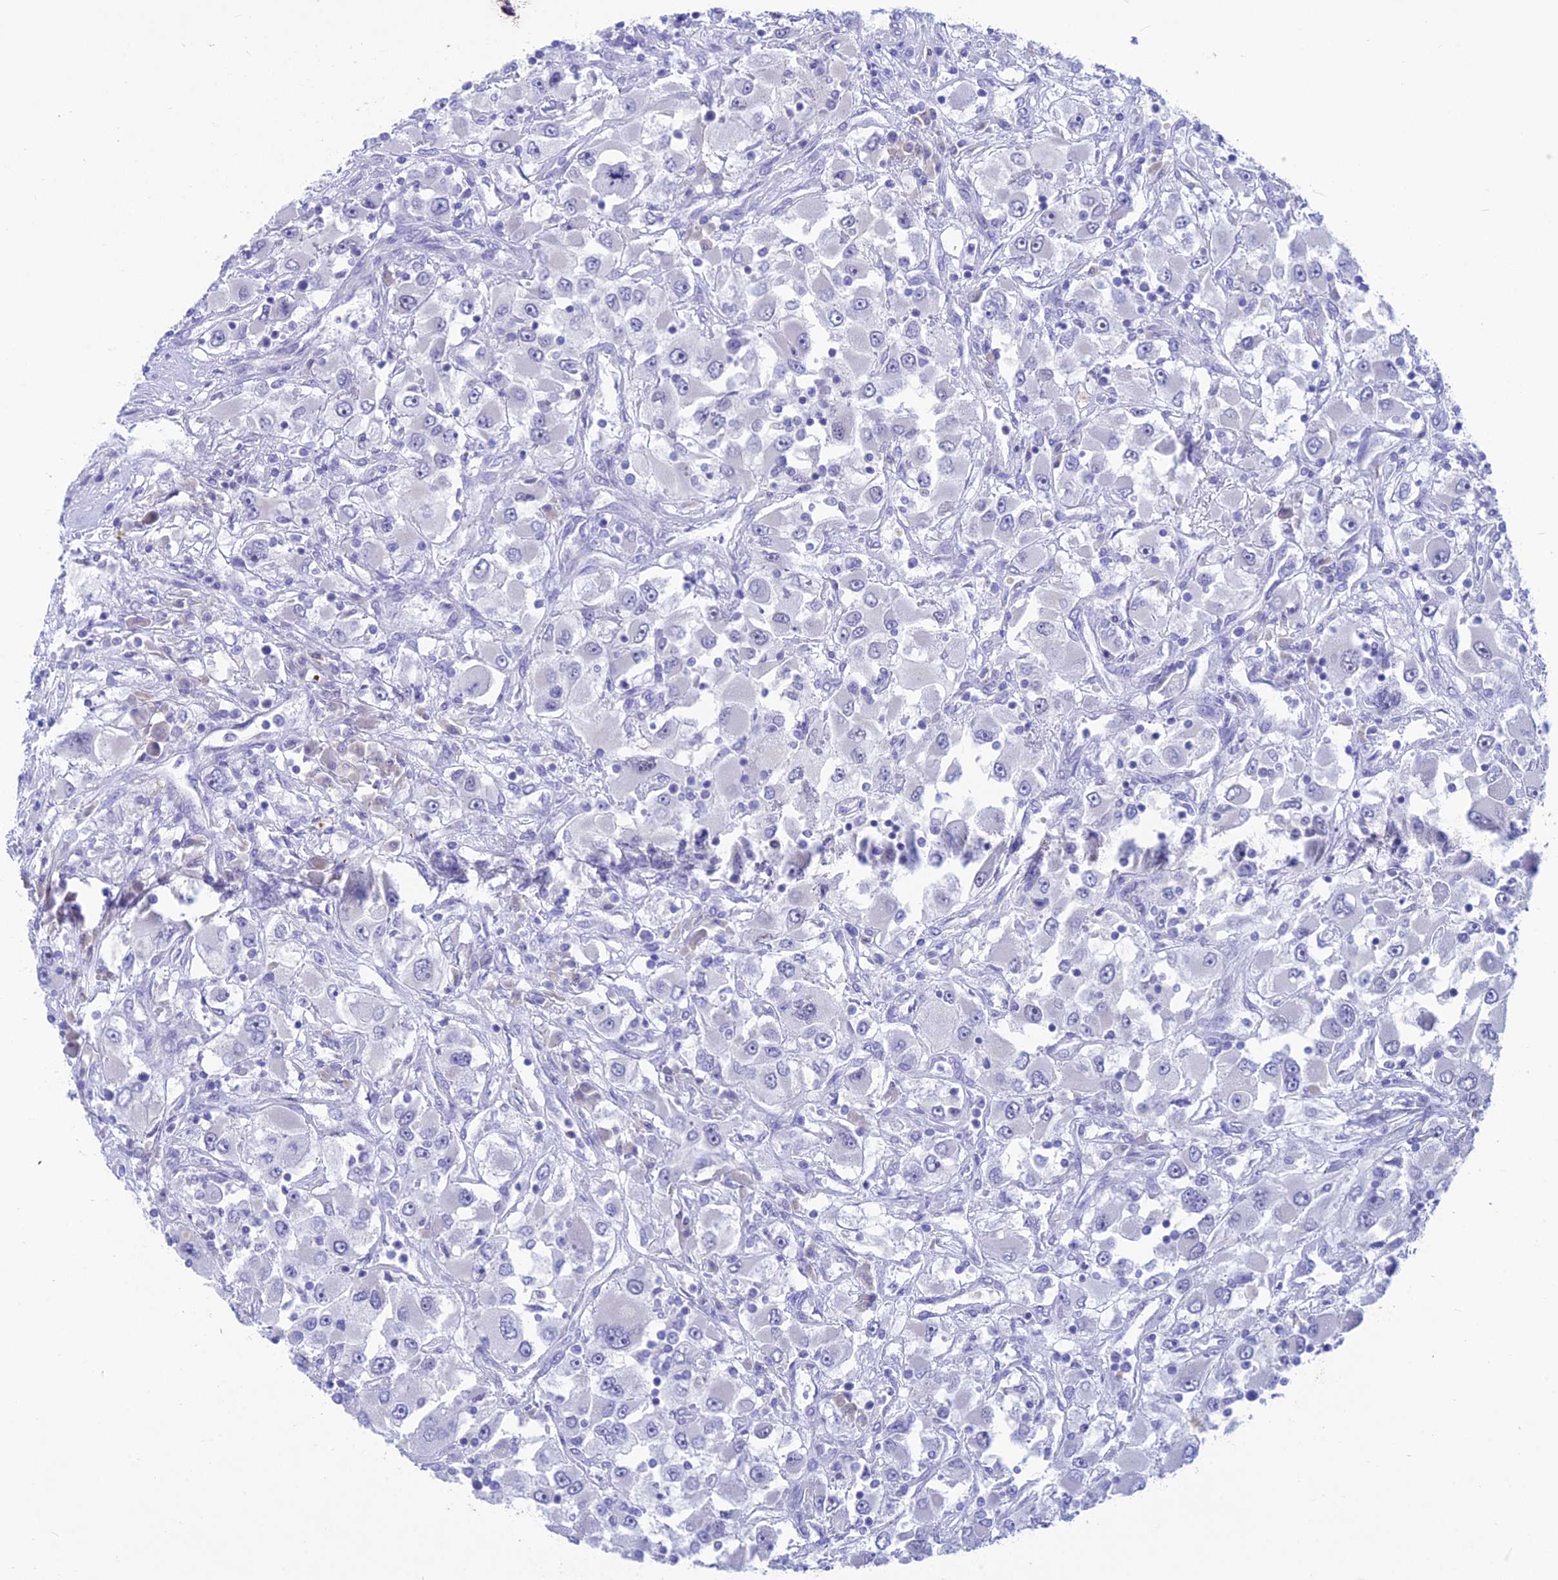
{"staining": {"intensity": "negative", "quantity": "none", "location": "none"}, "tissue": "renal cancer", "cell_type": "Tumor cells", "image_type": "cancer", "snomed": [{"axis": "morphology", "description": "Adenocarcinoma, NOS"}, {"axis": "topography", "description": "Kidney"}], "caption": "IHC photomicrograph of renal adenocarcinoma stained for a protein (brown), which demonstrates no expression in tumor cells.", "gene": "SNTN", "patient": {"sex": "female", "age": 52}}